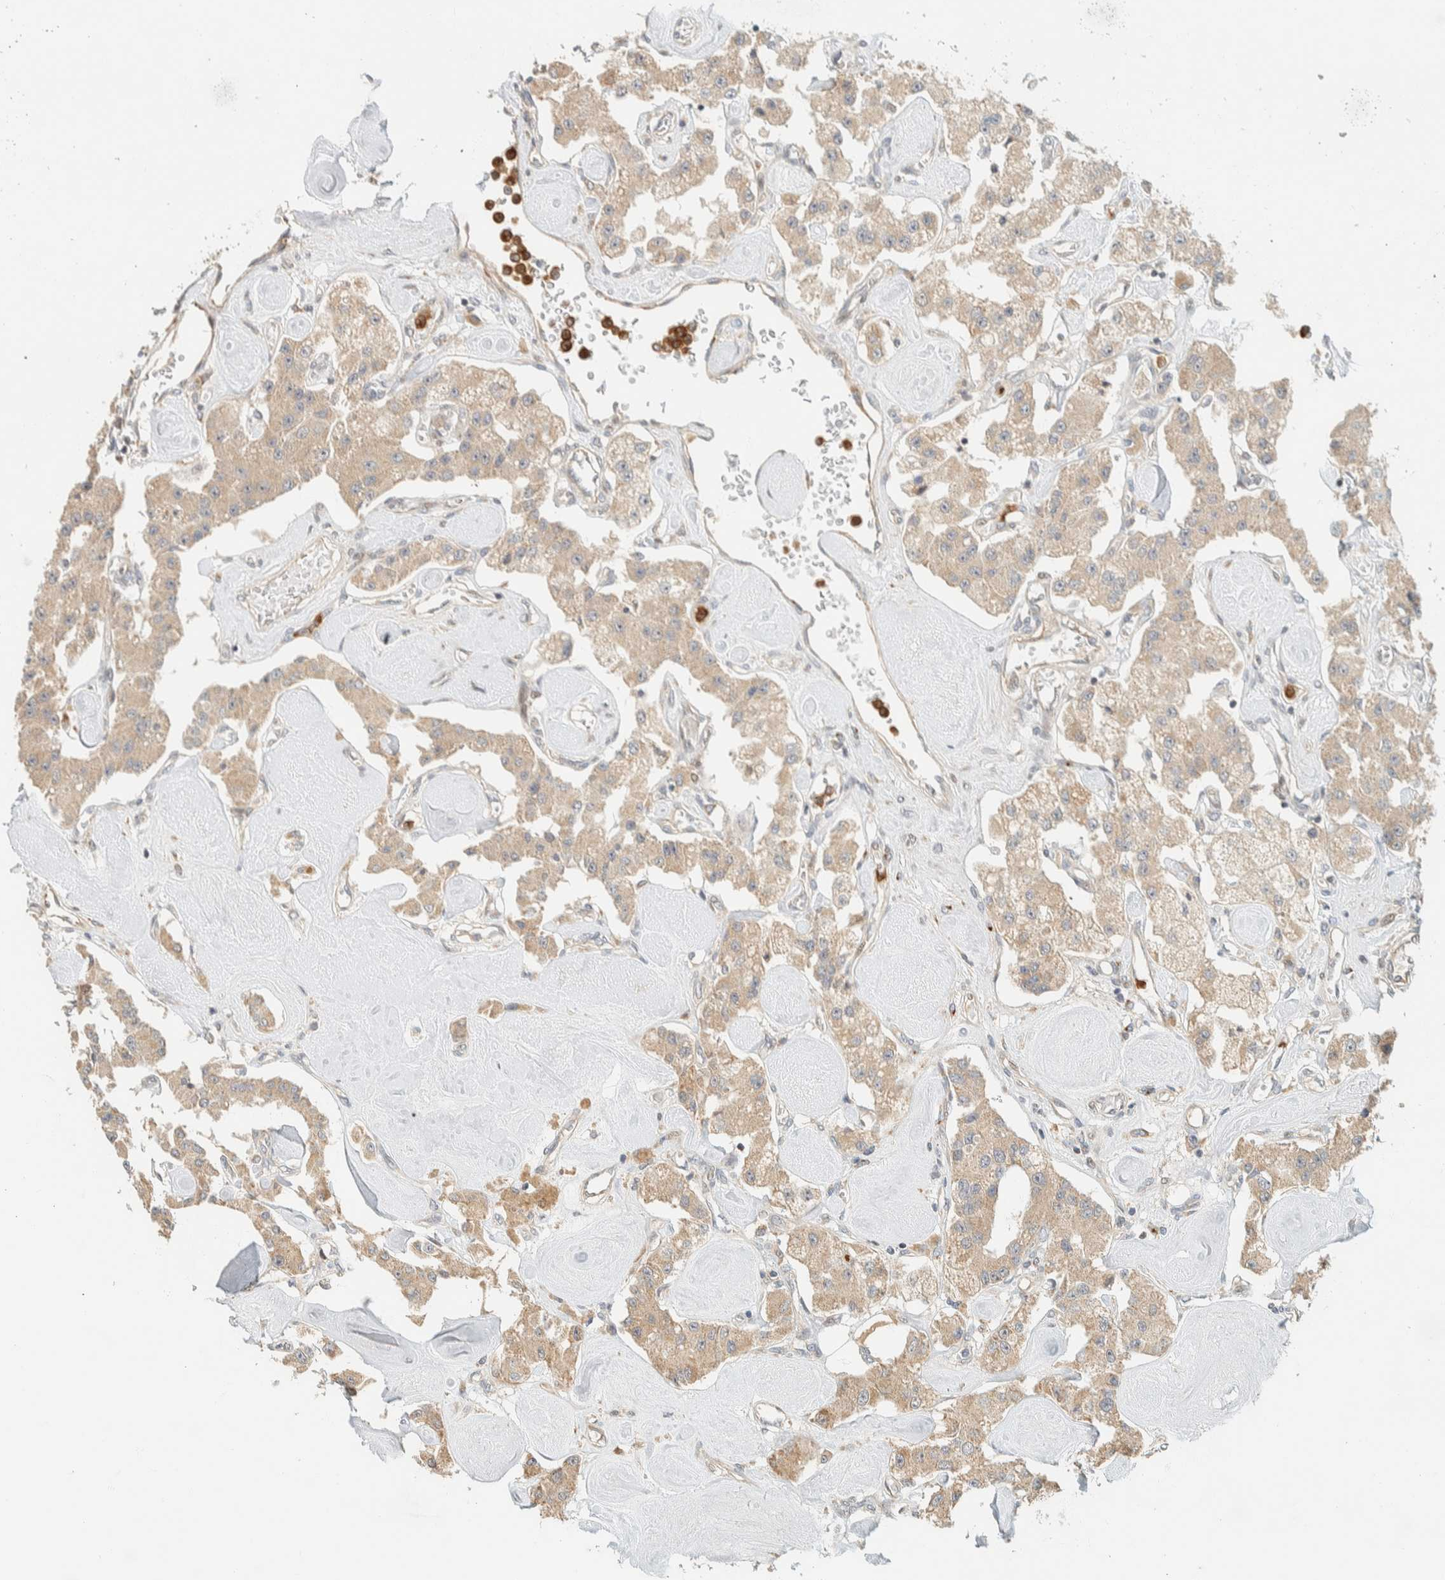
{"staining": {"intensity": "weak", "quantity": ">75%", "location": "cytoplasmic/membranous"}, "tissue": "carcinoid", "cell_type": "Tumor cells", "image_type": "cancer", "snomed": [{"axis": "morphology", "description": "Carcinoid, malignant, NOS"}, {"axis": "topography", "description": "Pancreas"}], "caption": "A high-resolution image shows immunohistochemistry staining of carcinoid, which shows weak cytoplasmic/membranous staining in approximately >75% of tumor cells. The staining is performed using DAB brown chromogen to label protein expression. The nuclei are counter-stained blue using hematoxylin.", "gene": "CCDC171", "patient": {"sex": "male", "age": 41}}